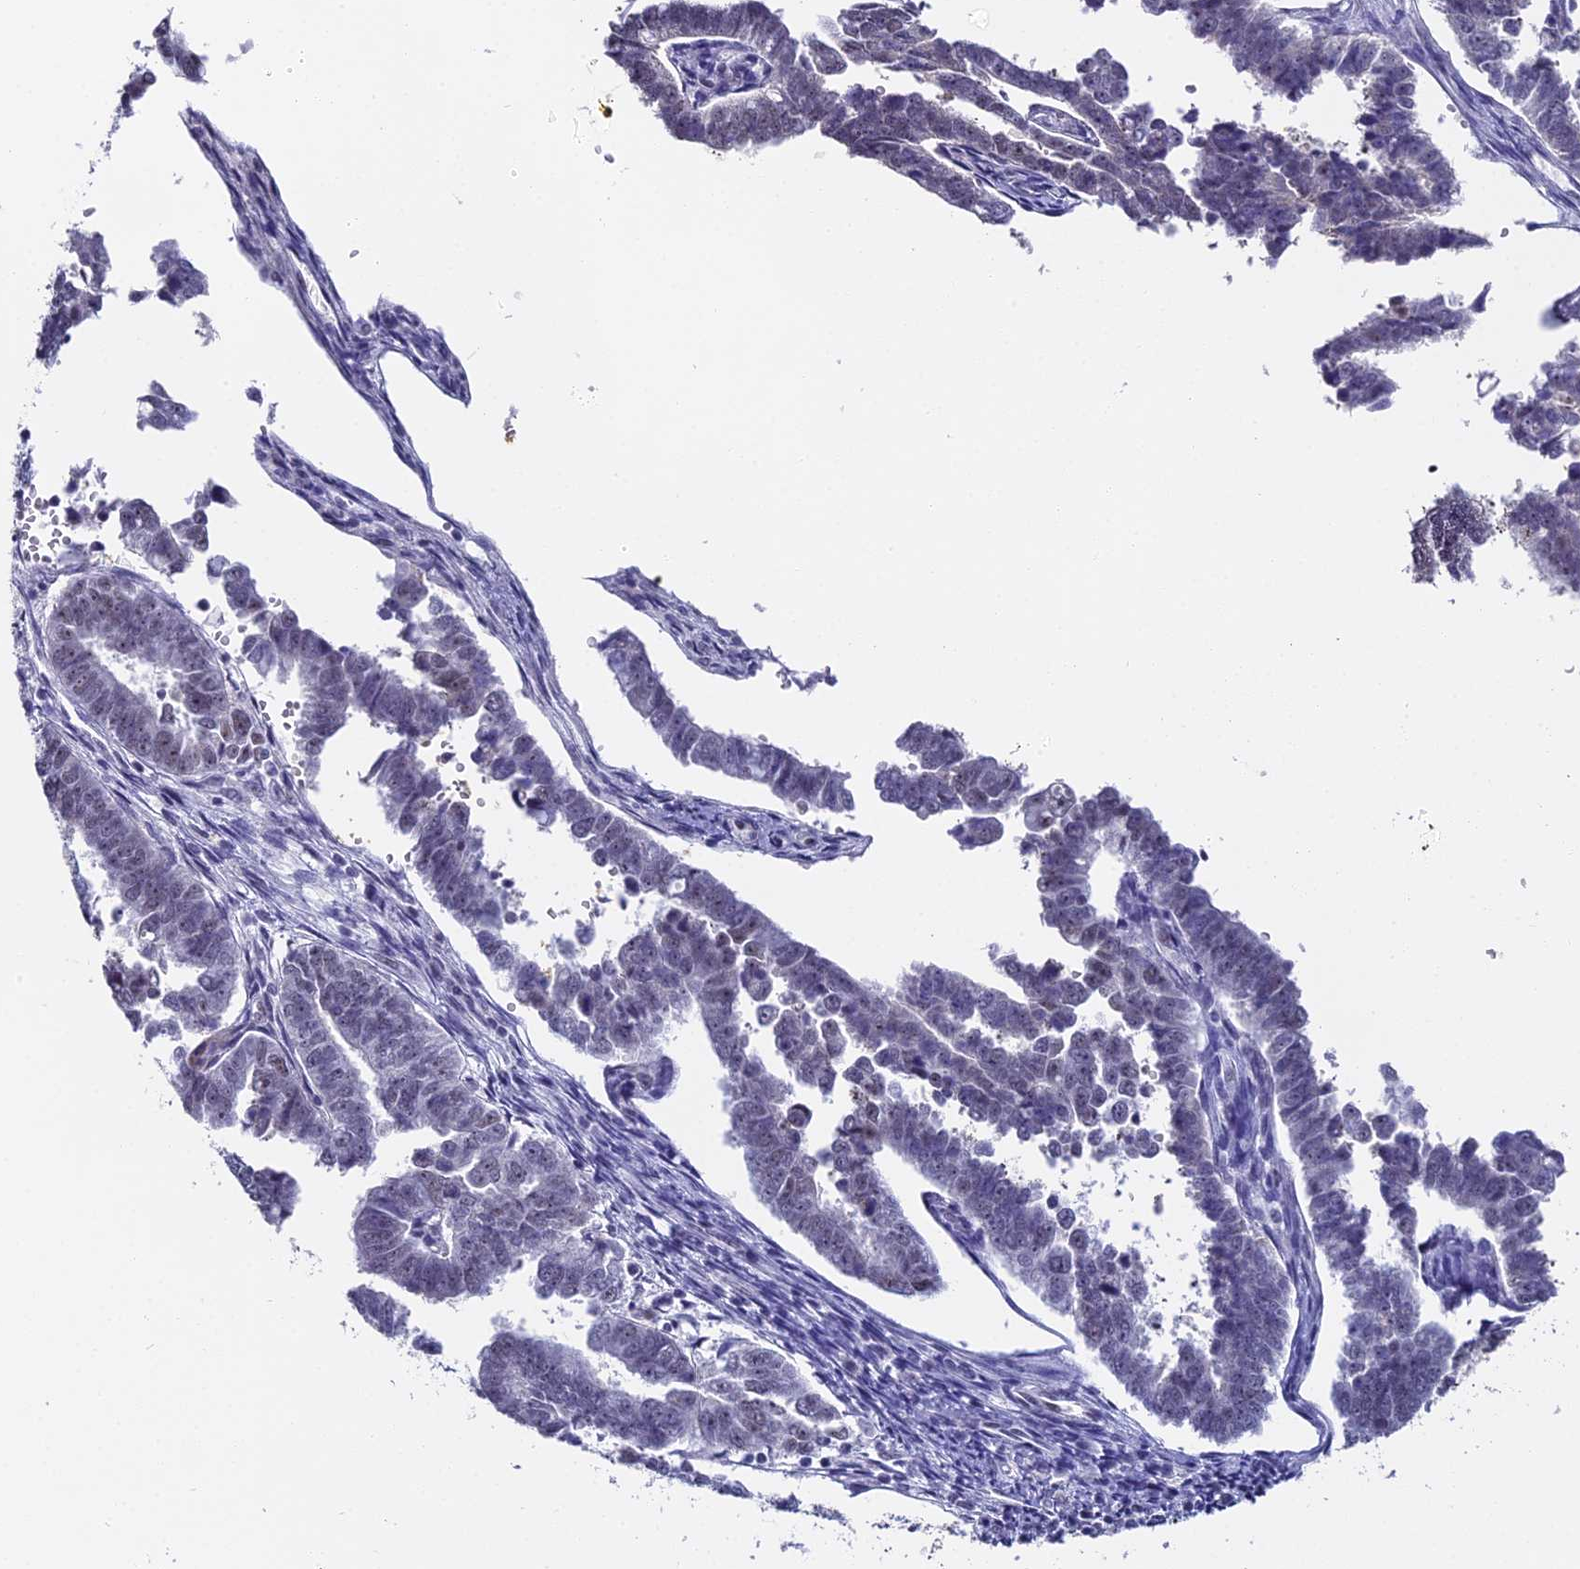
{"staining": {"intensity": "negative", "quantity": "none", "location": "none"}, "tissue": "endometrial cancer", "cell_type": "Tumor cells", "image_type": "cancer", "snomed": [{"axis": "morphology", "description": "Adenocarcinoma, NOS"}, {"axis": "topography", "description": "Endometrium"}], "caption": "Micrograph shows no significant protein expression in tumor cells of adenocarcinoma (endometrial). (DAB (3,3'-diaminobenzidine) immunohistochemistry, high magnification).", "gene": "CD2BP2", "patient": {"sex": "female", "age": 75}}